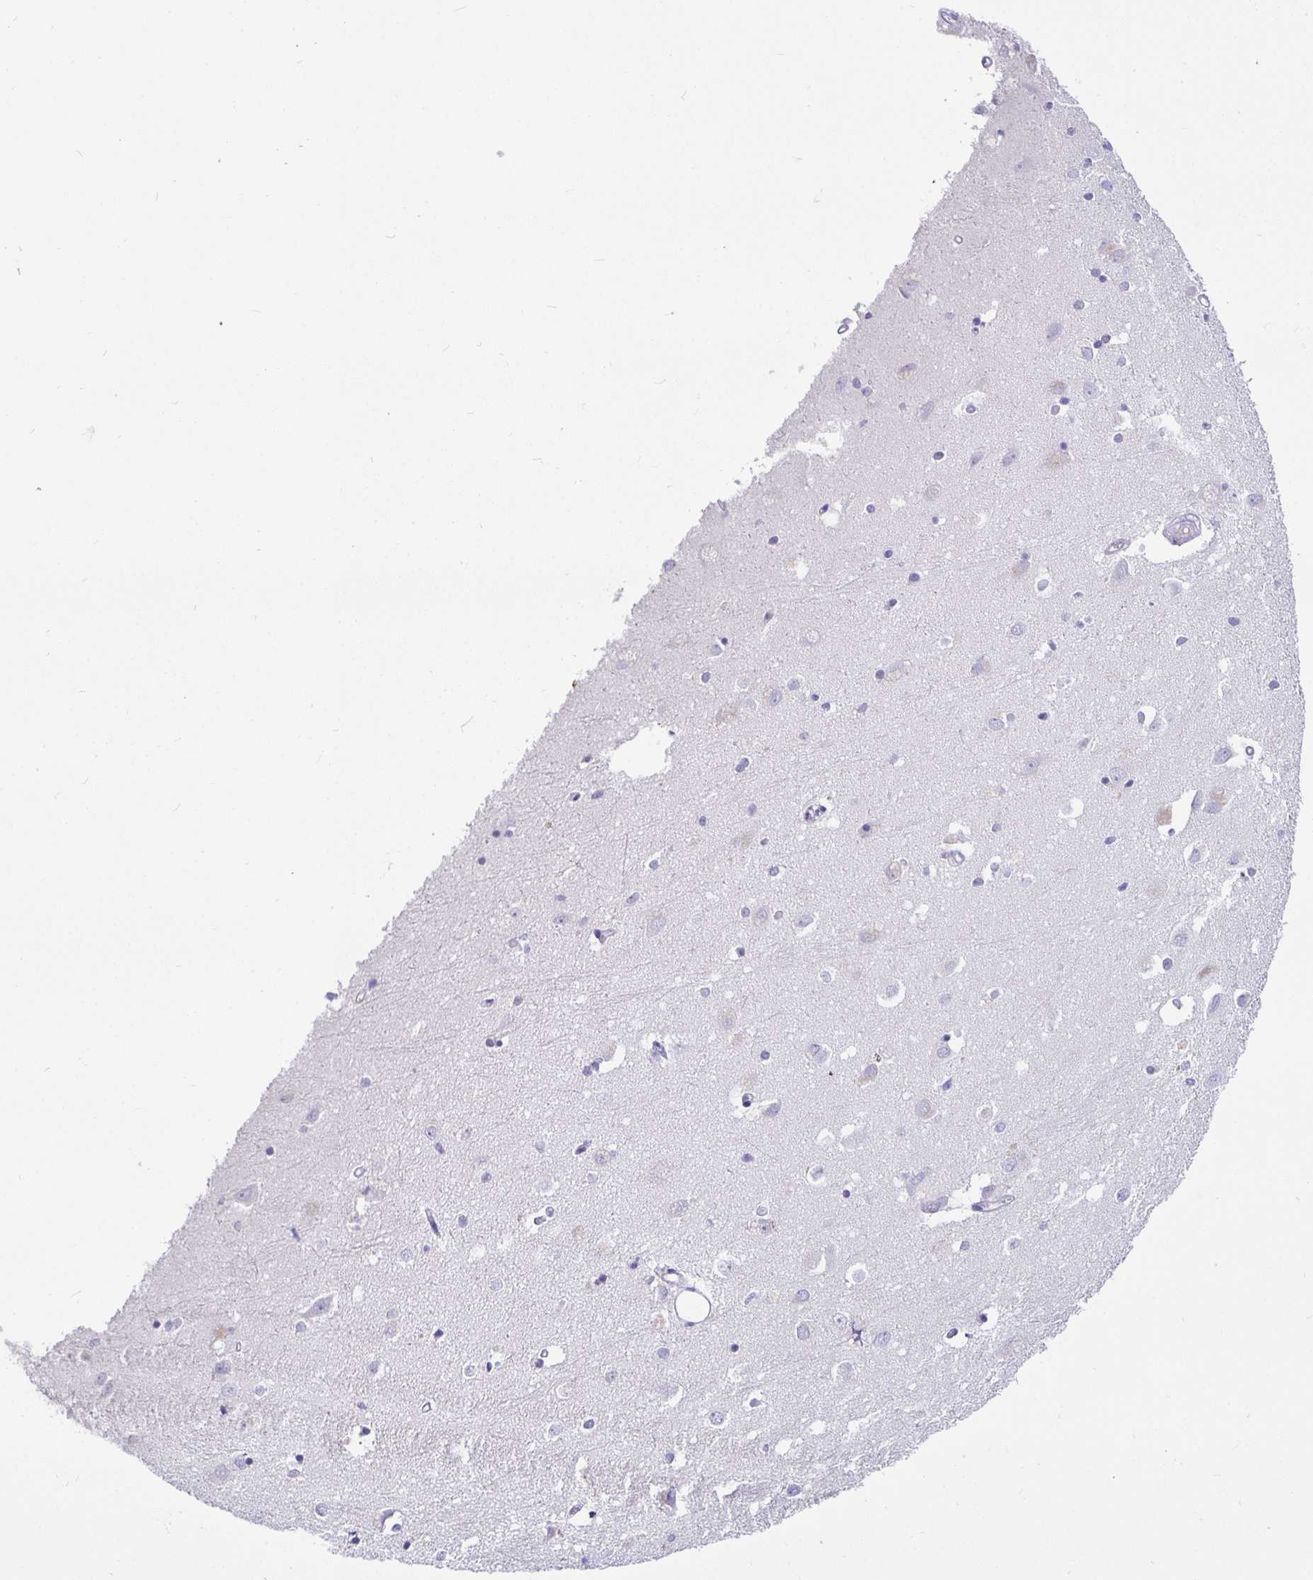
{"staining": {"intensity": "negative", "quantity": "none", "location": "none"}, "tissue": "caudate", "cell_type": "Glial cells", "image_type": "normal", "snomed": [{"axis": "morphology", "description": "Normal tissue, NOS"}, {"axis": "topography", "description": "Lateral ventricle wall"}, {"axis": "topography", "description": "Hippocampus"}], "caption": "Caudate was stained to show a protein in brown. There is no significant staining in glial cells. (Brightfield microscopy of DAB immunohistochemistry (IHC) at high magnification).", "gene": "TPTE", "patient": {"sex": "female", "age": 63}}